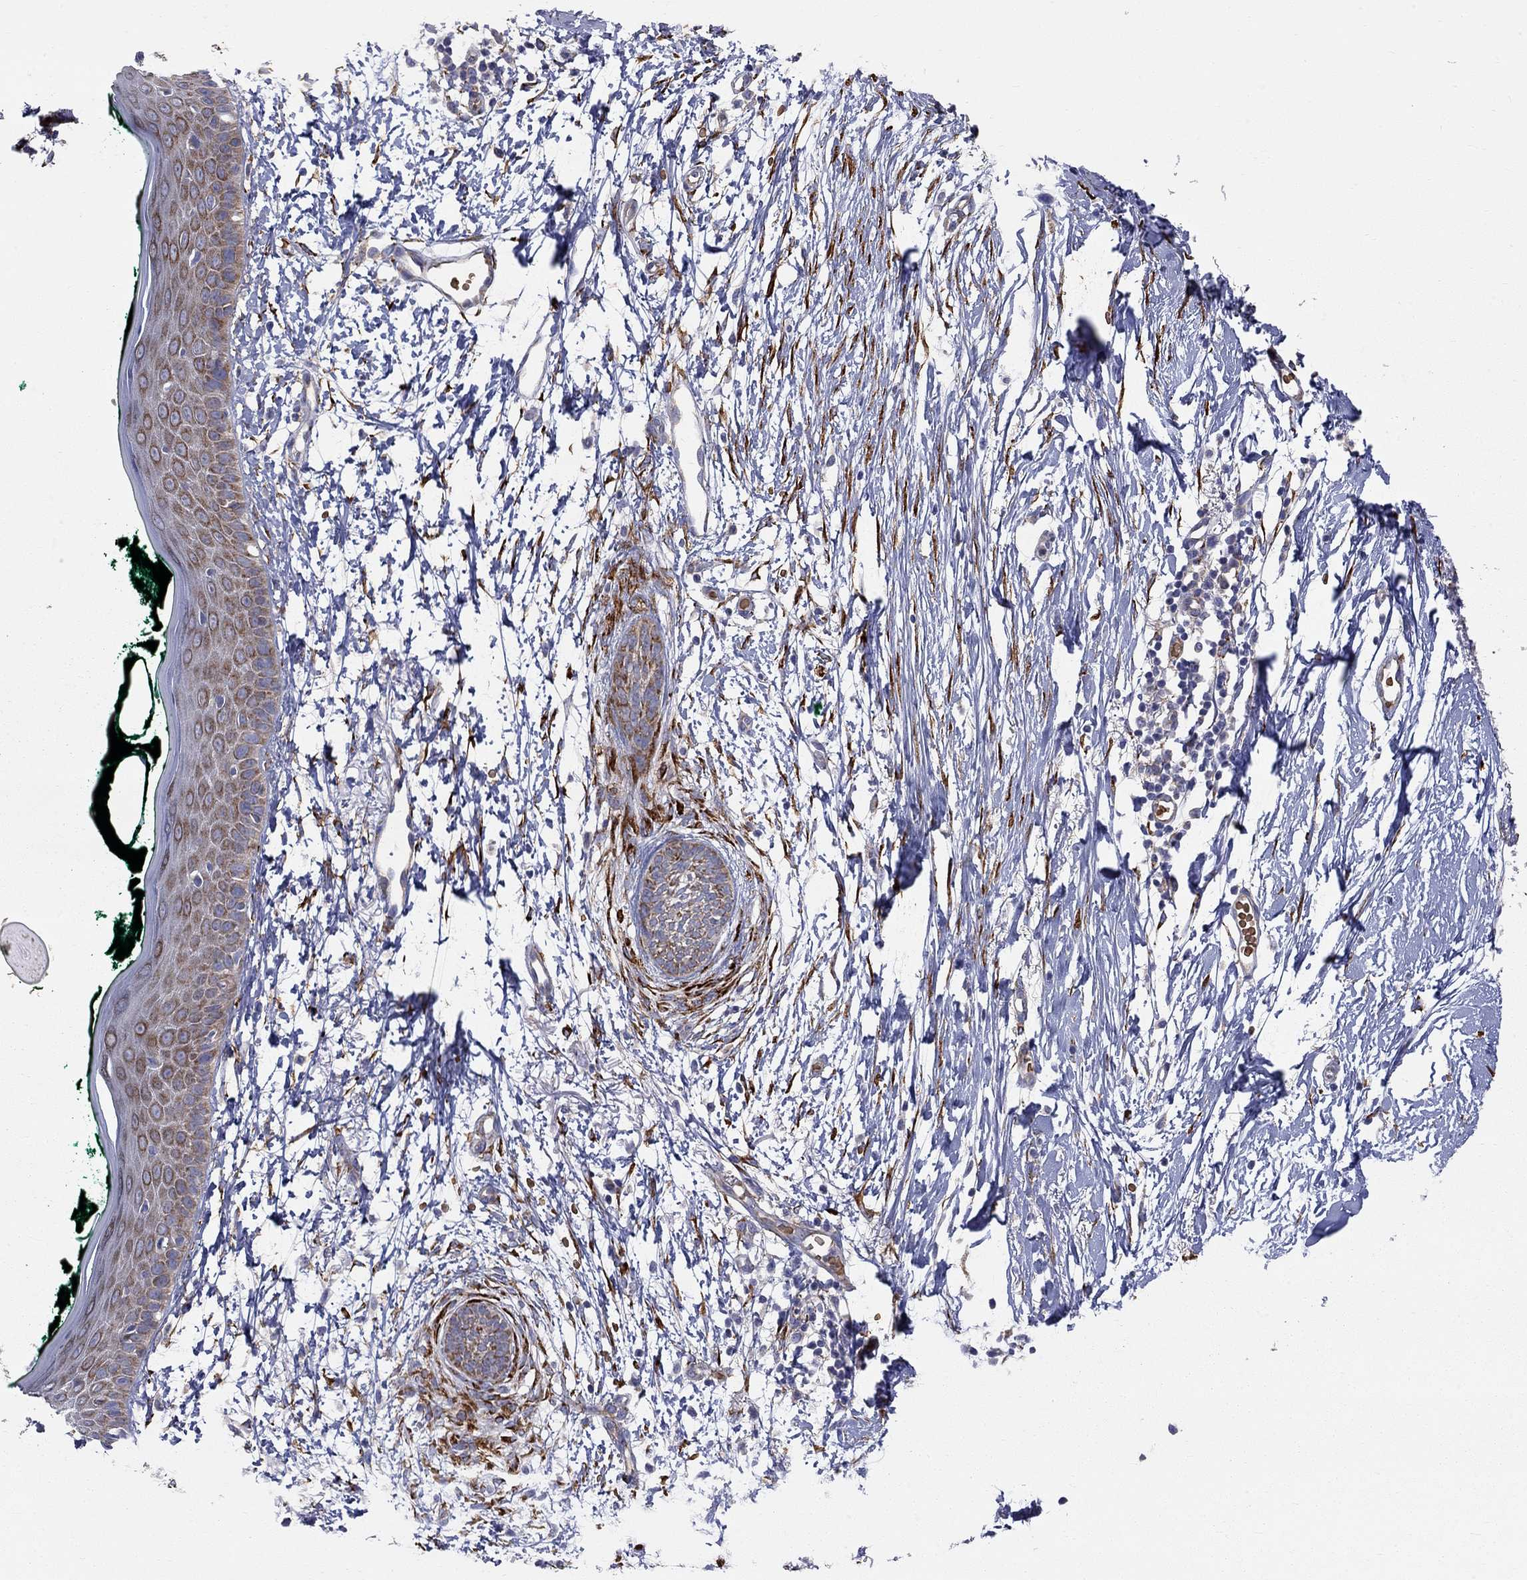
{"staining": {"intensity": "strong", "quantity": ">75%", "location": "cytoplasmic/membranous"}, "tissue": "skin cancer", "cell_type": "Tumor cells", "image_type": "cancer", "snomed": [{"axis": "morphology", "description": "Normal tissue, NOS"}, {"axis": "morphology", "description": "Basal cell carcinoma"}, {"axis": "topography", "description": "Skin"}], "caption": "An image of skin cancer (basal cell carcinoma) stained for a protein reveals strong cytoplasmic/membranous brown staining in tumor cells. (IHC, brightfield microscopy, high magnification).", "gene": "CASTOR1", "patient": {"sex": "male", "age": 84}}